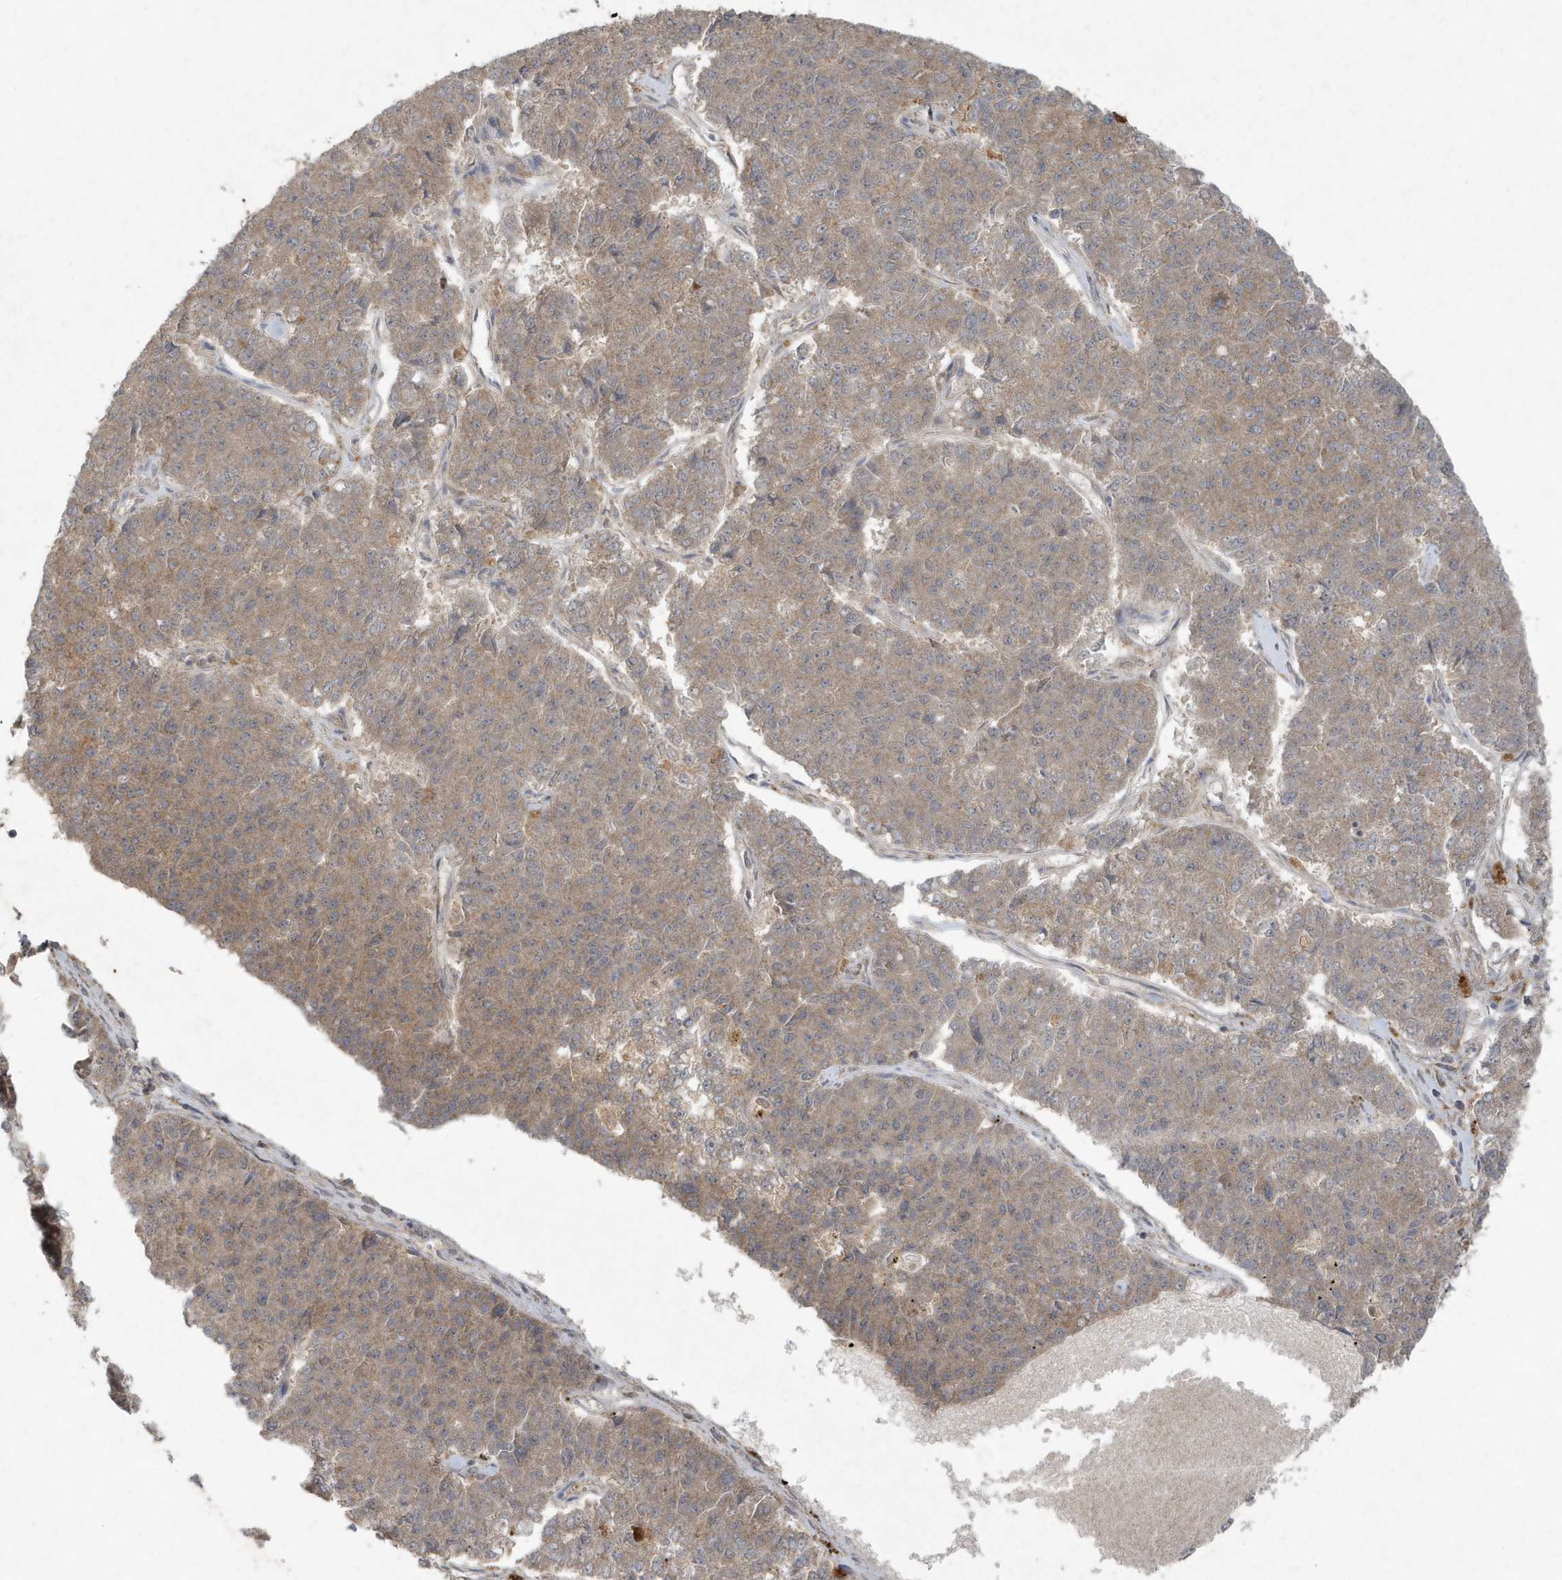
{"staining": {"intensity": "weak", "quantity": ">75%", "location": "cytoplasmic/membranous"}, "tissue": "pancreatic cancer", "cell_type": "Tumor cells", "image_type": "cancer", "snomed": [{"axis": "morphology", "description": "Adenocarcinoma, NOS"}, {"axis": "topography", "description": "Pancreas"}], "caption": "The photomicrograph displays immunohistochemical staining of pancreatic cancer. There is weak cytoplasmic/membranous staining is present in approximately >75% of tumor cells.", "gene": "C1RL", "patient": {"sex": "male", "age": 50}}